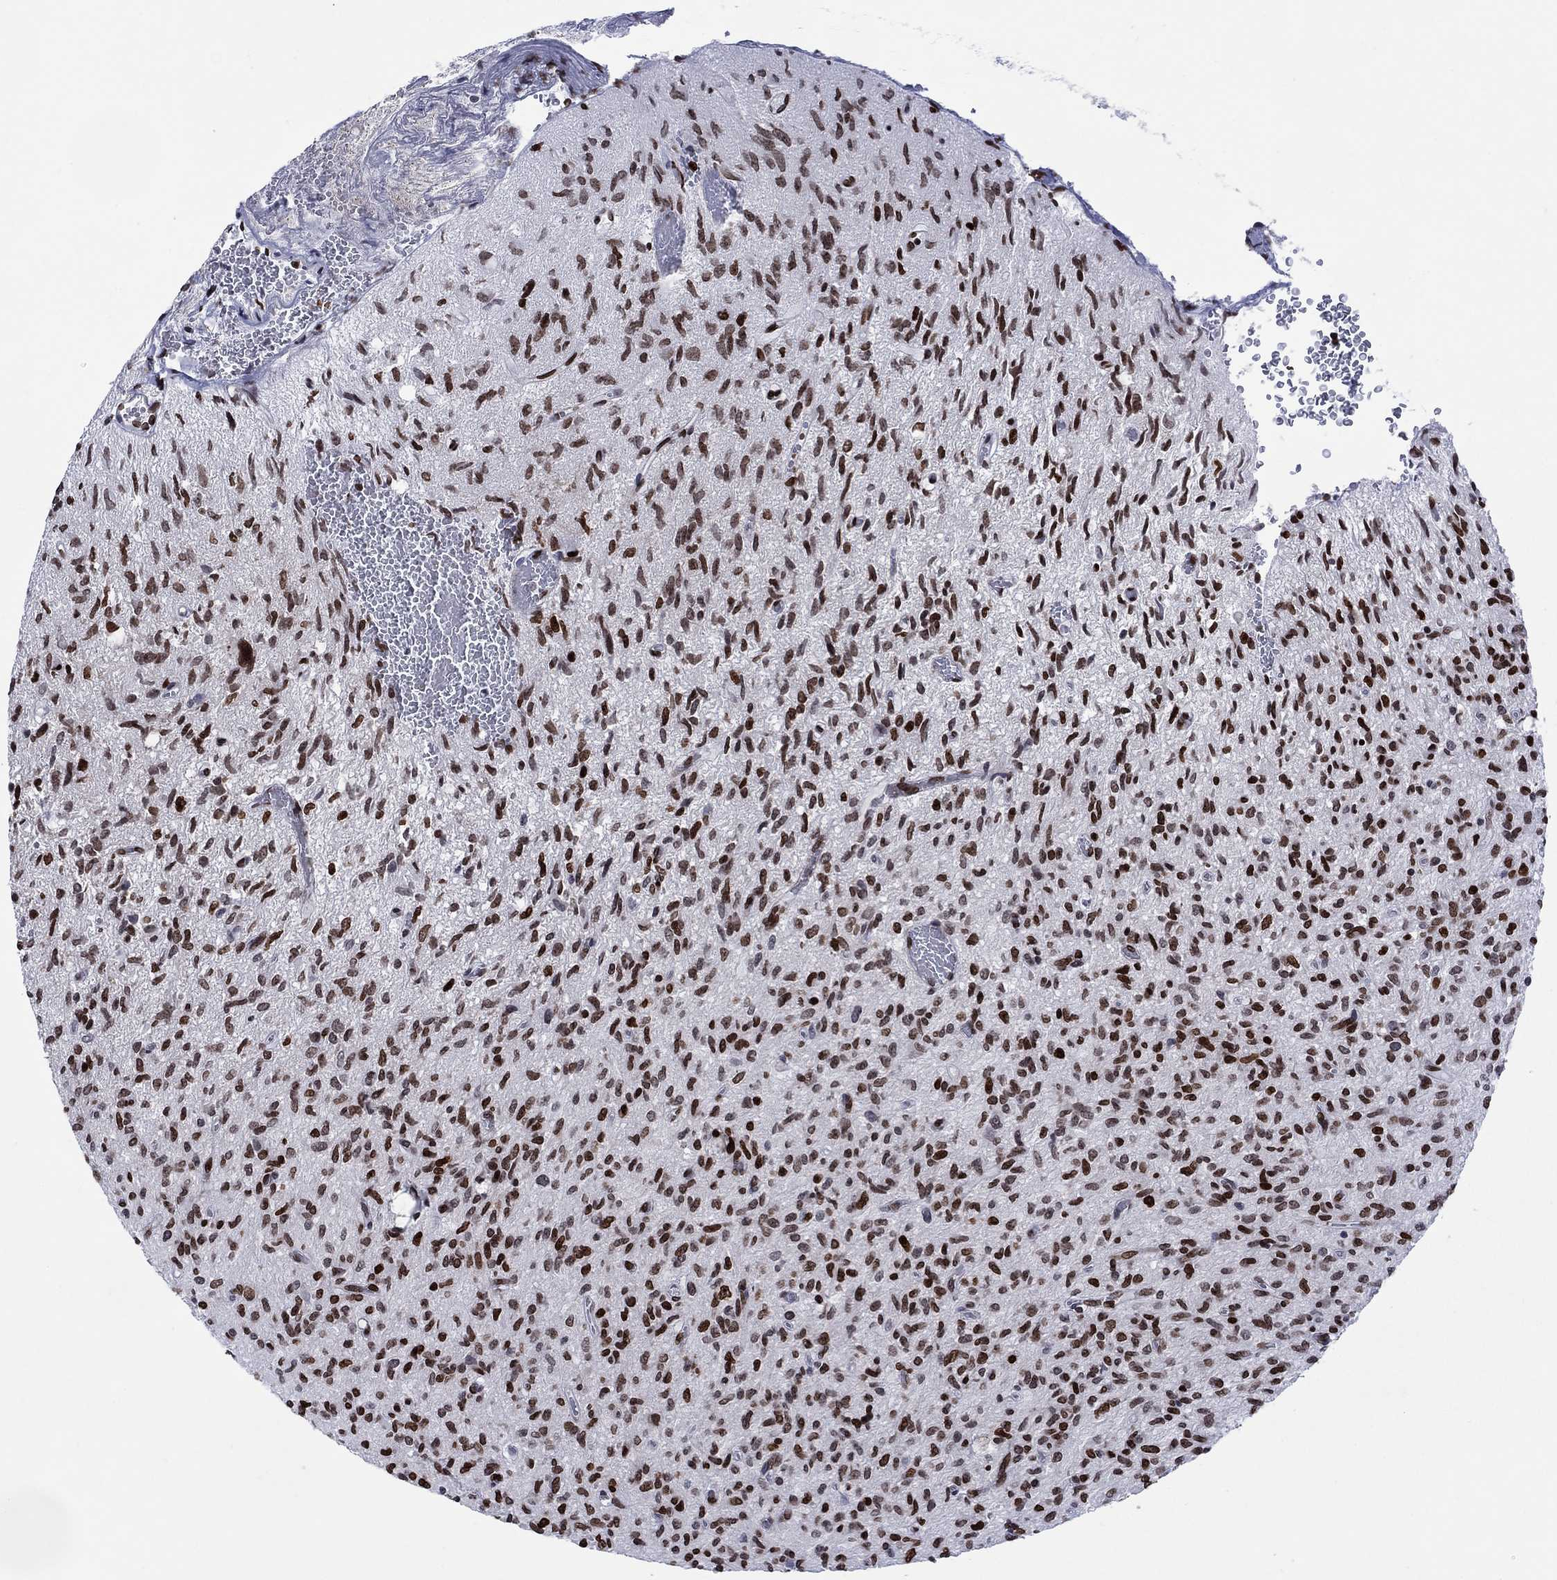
{"staining": {"intensity": "strong", "quantity": "25%-75%", "location": "nuclear"}, "tissue": "glioma", "cell_type": "Tumor cells", "image_type": "cancer", "snomed": [{"axis": "morphology", "description": "Glioma, malignant, High grade"}, {"axis": "topography", "description": "Brain"}], "caption": "Tumor cells show high levels of strong nuclear expression in approximately 25%-75% of cells in malignant glioma (high-grade).", "gene": "HMGA1", "patient": {"sex": "male", "age": 64}}